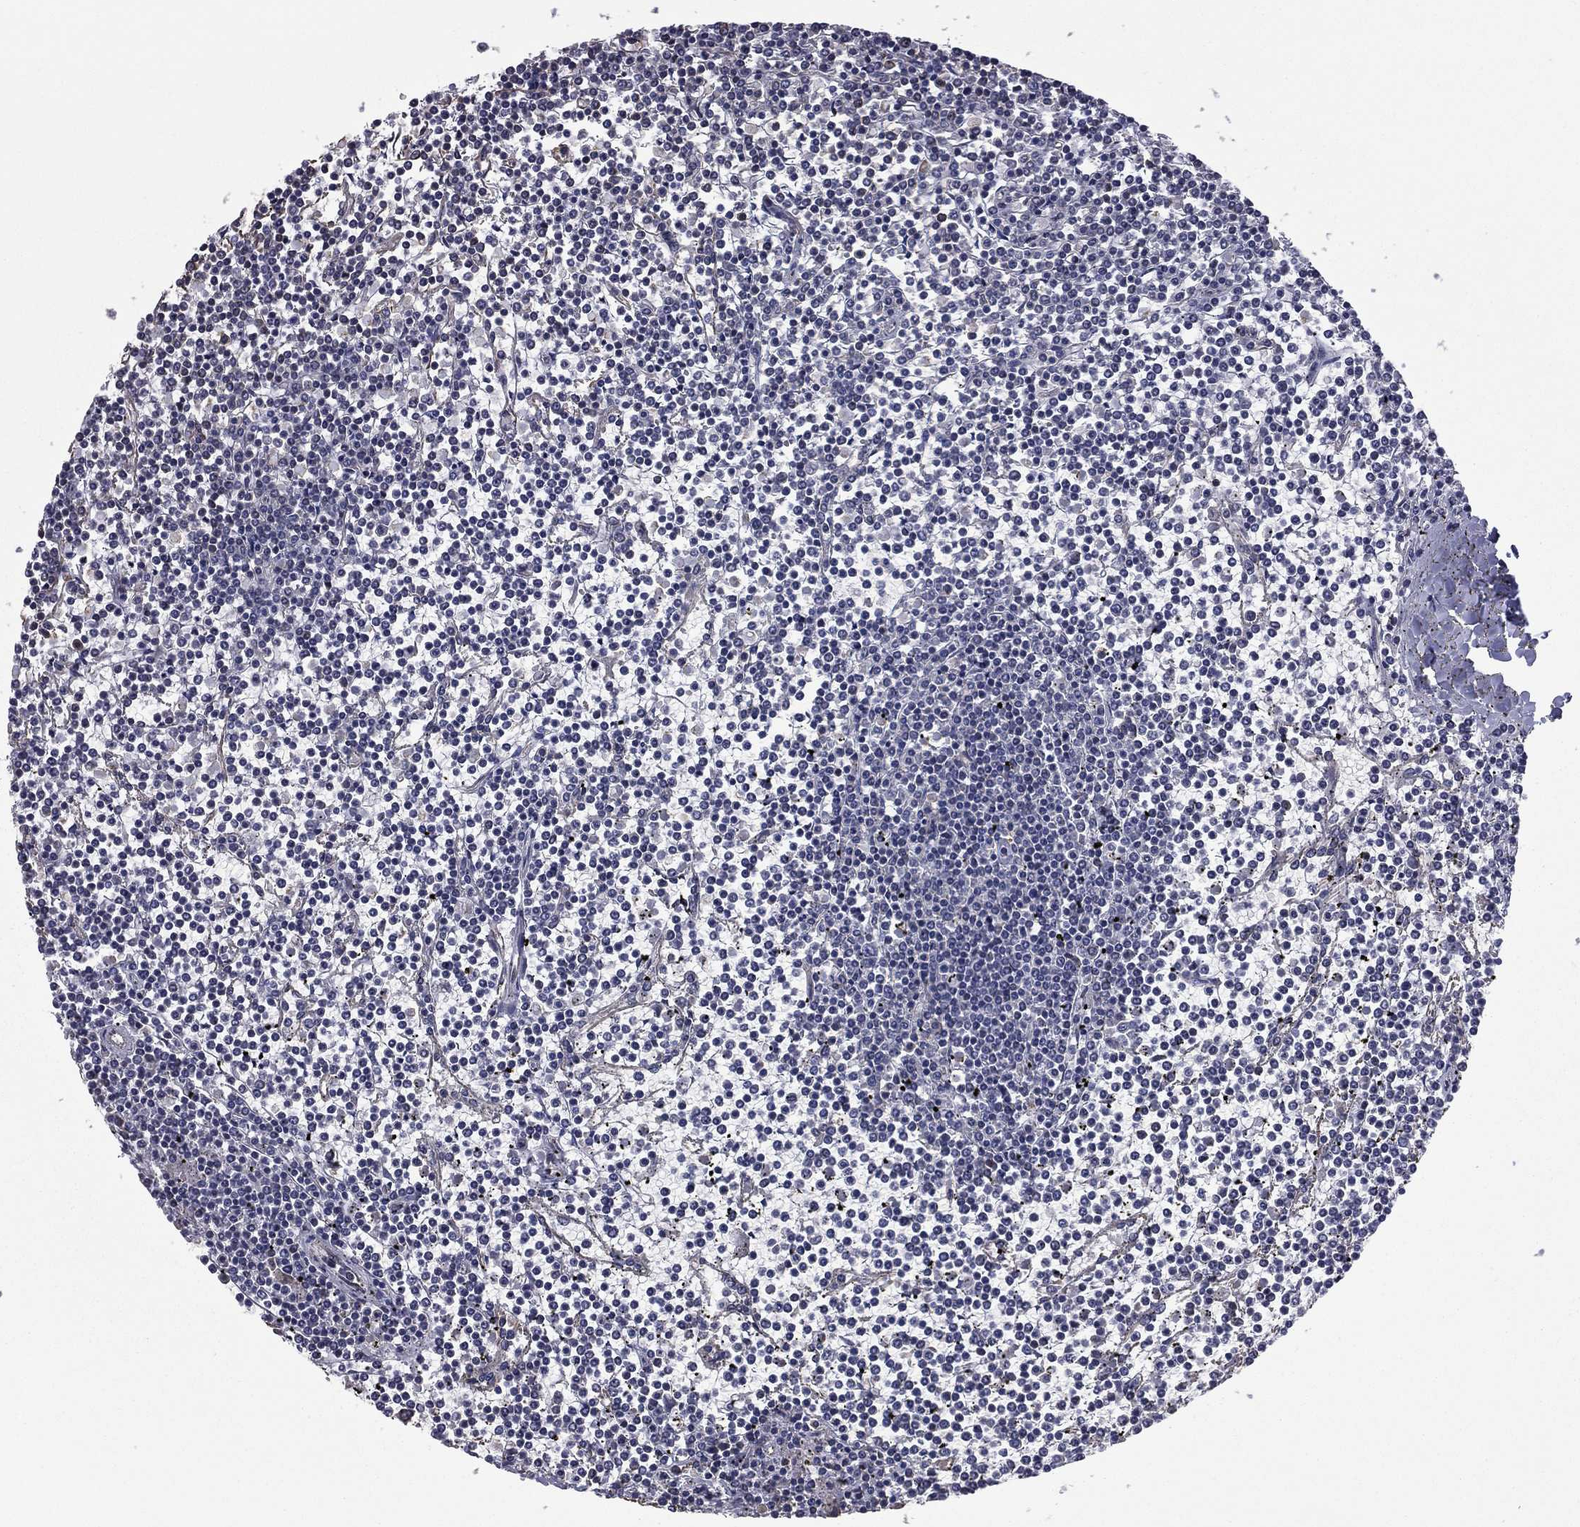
{"staining": {"intensity": "negative", "quantity": "none", "location": "none"}, "tissue": "lymphoma", "cell_type": "Tumor cells", "image_type": "cancer", "snomed": [{"axis": "morphology", "description": "Malignant lymphoma, non-Hodgkin's type, Low grade"}, {"axis": "topography", "description": "Spleen"}], "caption": "This is a histopathology image of IHC staining of low-grade malignant lymphoma, non-Hodgkin's type, which shows no positivity in tumor cells.", "gene": "SCUBE1", "patient": {"sex": "female", "age": 19}}